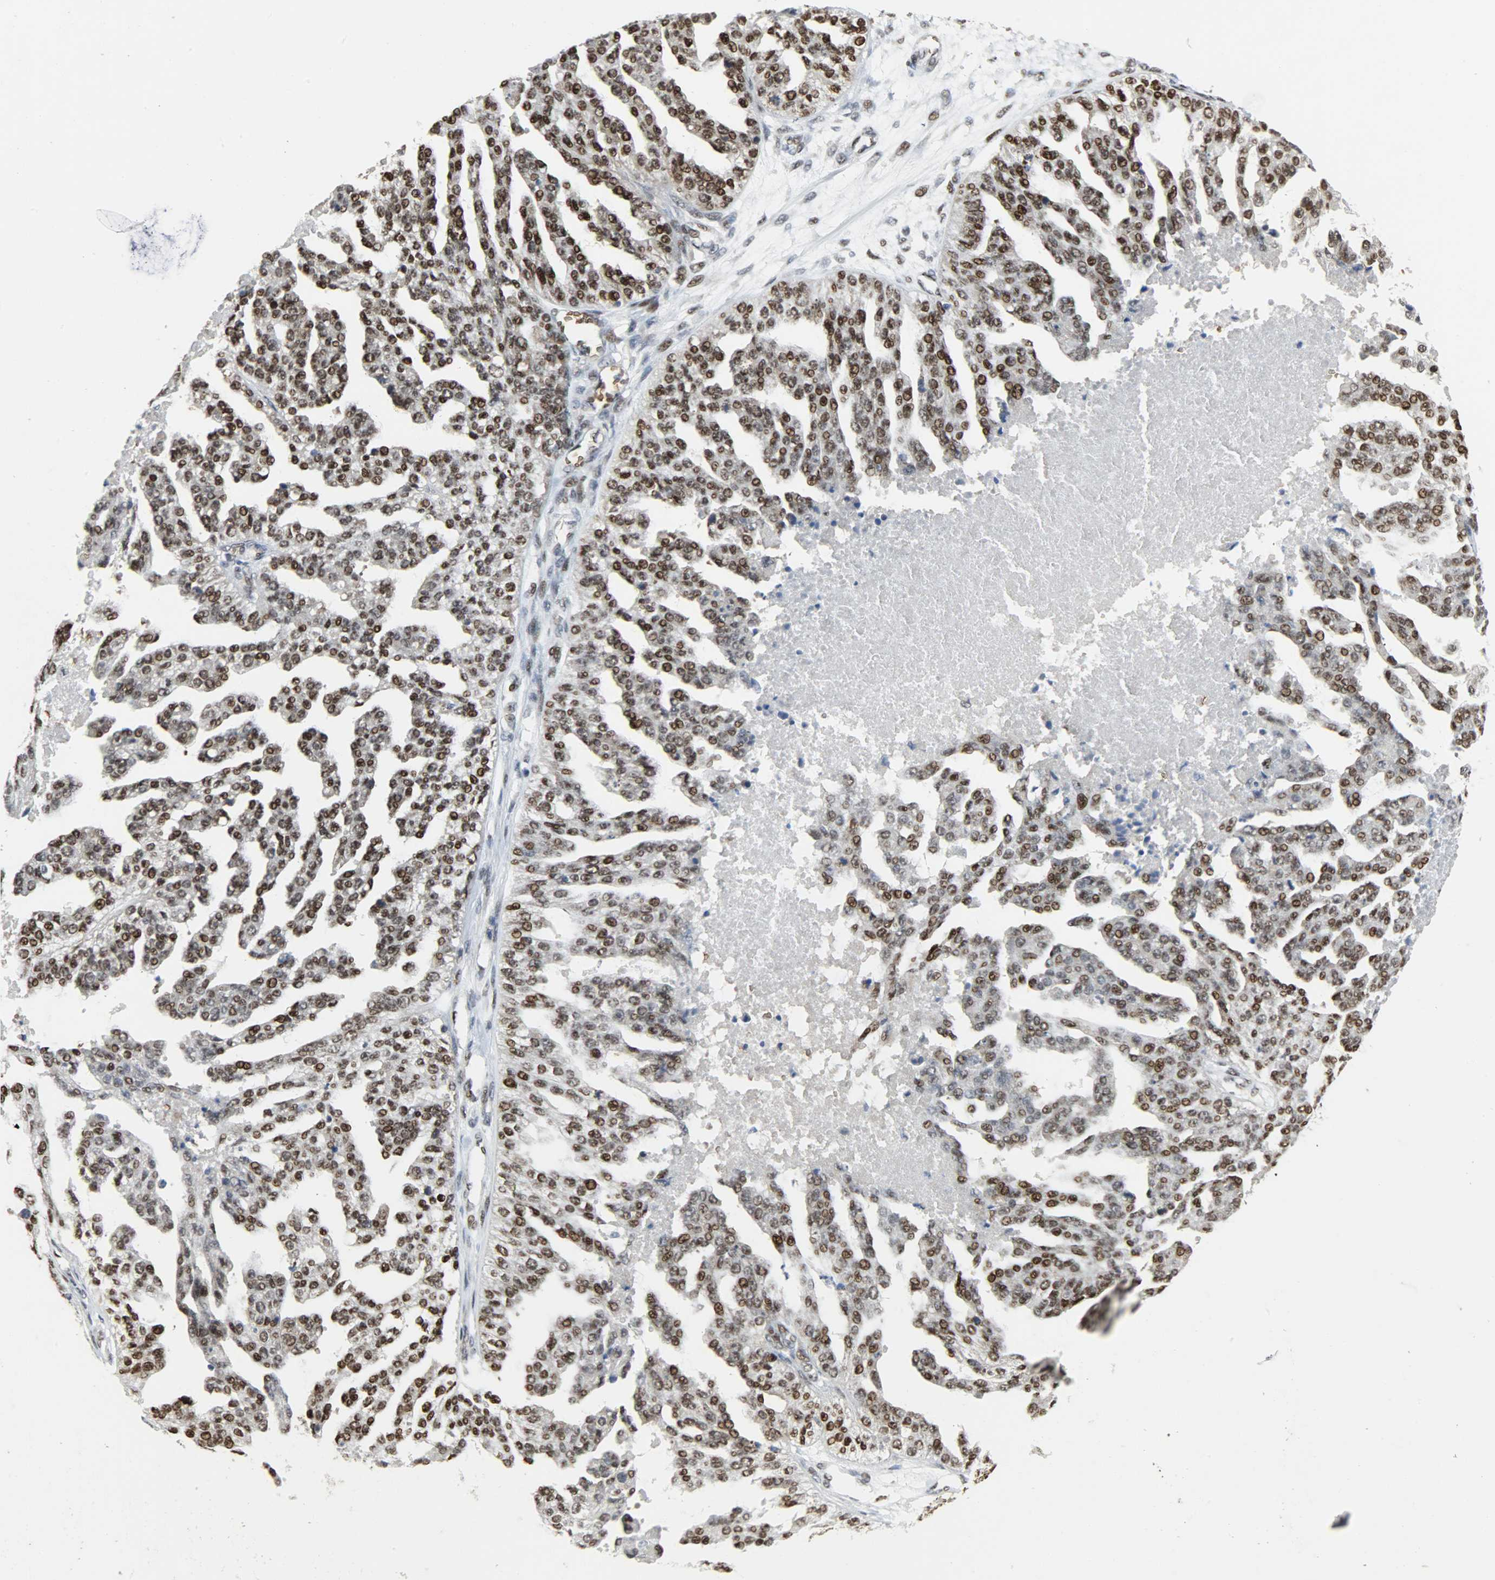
{"staining": {"intensity": "strong", "quantity": ">75%", "location": "nuclear"}, "tissue": "ovarian cancer", "cell_type": "Tumor cells", "image_type": "cancer", "snomed": [{"axis": "morphology", "description": "Cystadenocarcinoma, serous, NOS"}, {"axis": "topography", "description": "Ovary"}], "caption": "Strong nuclear staining is seen in approximately >75% of tumor cells in ovarian serous cystadenocarcinoma.", "gene": "SNAI1", "patient": {"sex": "female", "age": 58}}